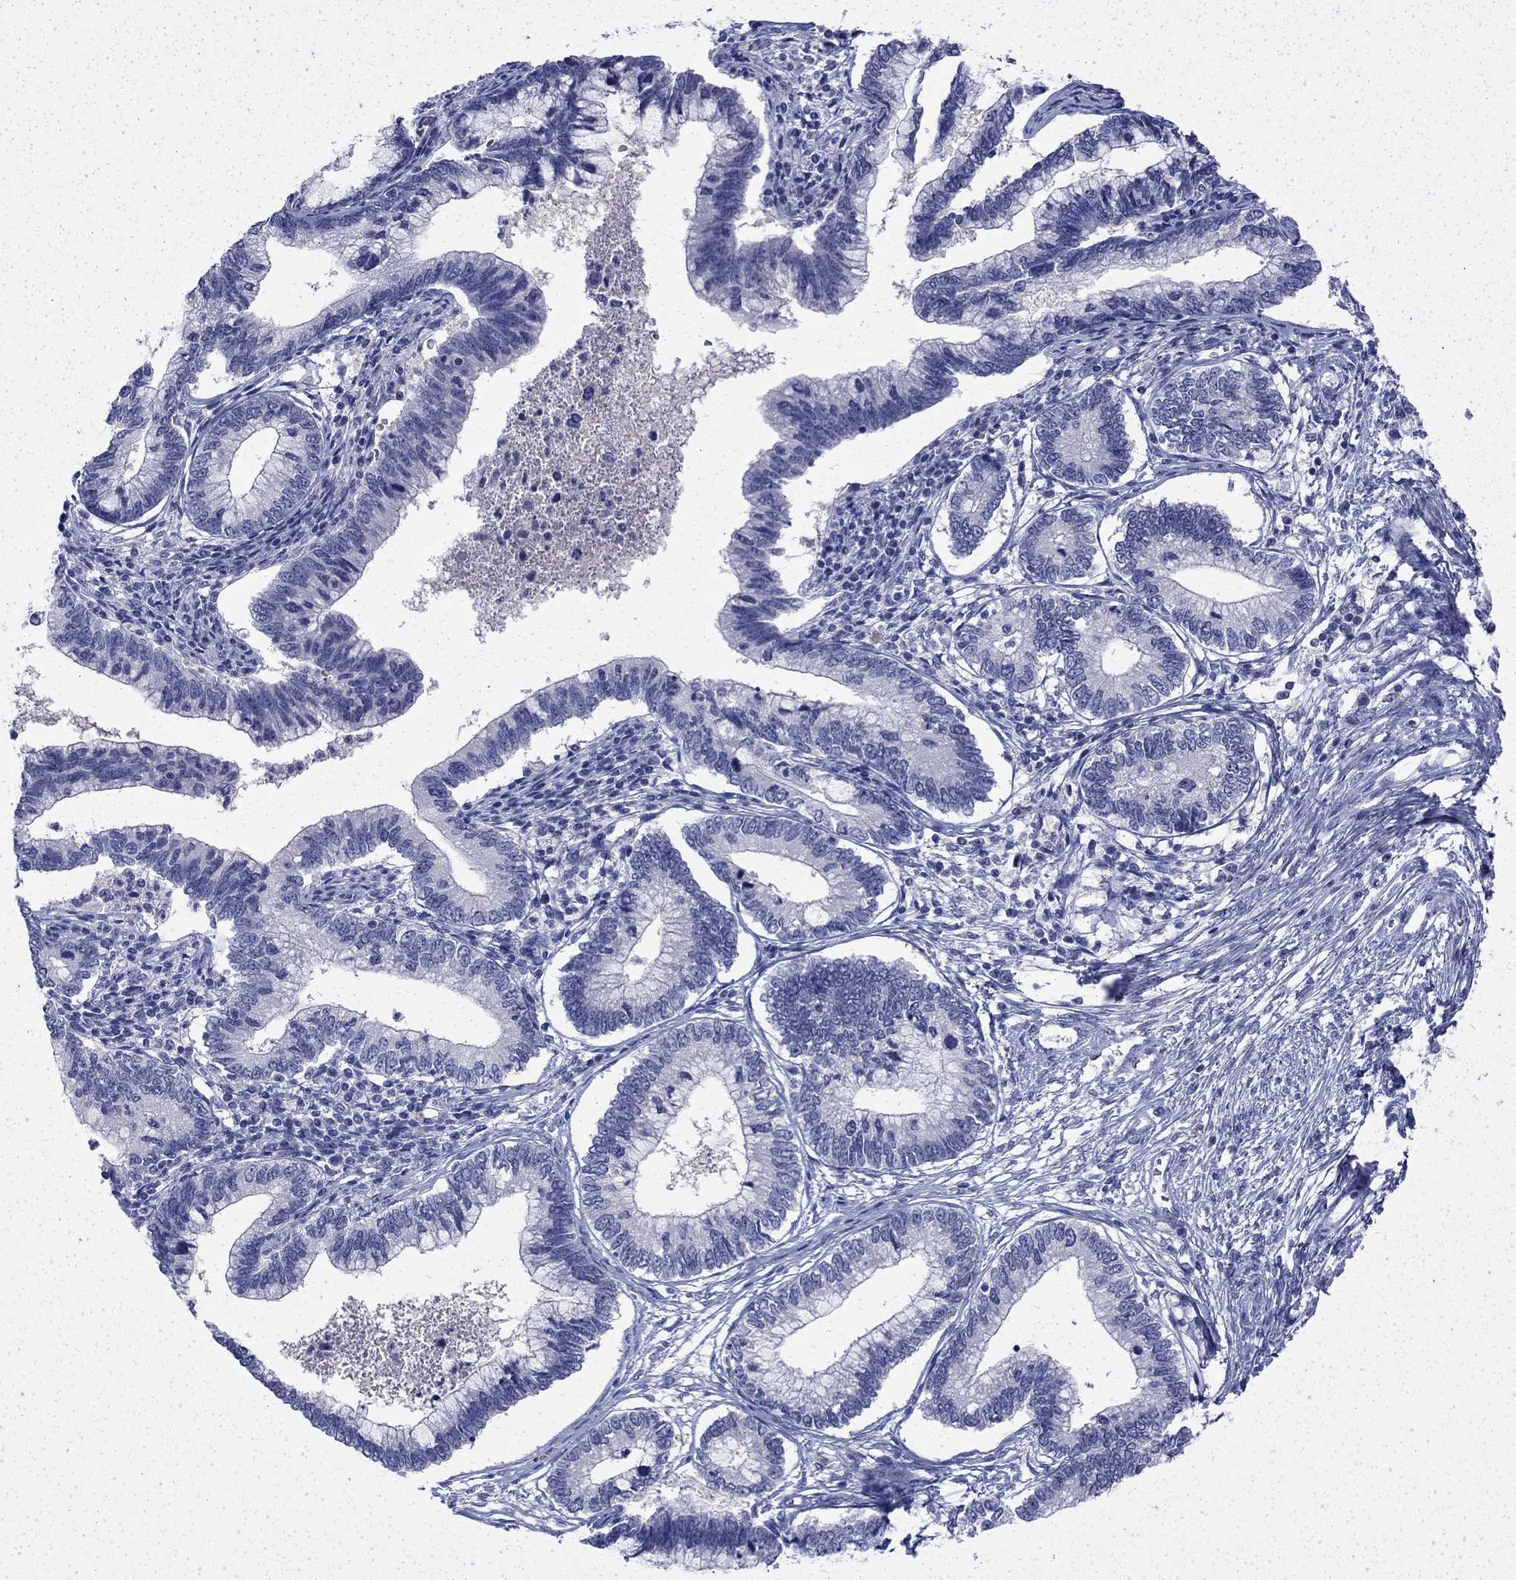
{"staining": {"intensity": "negative", "quantity": "none", "location": "none"}, "tissue": "cervical cancer", "cell_type": "Tumor cells", "image_type": "cancer", "snomed": [{"axis": "morphology", "description": "Adenocarcinoma, NOS"}, {"axis": "topography", "description": "Cervix"}], "caption": "DAB (3,3'-diaminobenzidine) immunohistochemical staining of cervical adenocarcinoma displays no significant staining in tumor cells.", "gene": "ENPP6", "patient": {"sex": "female", "age": 44}}